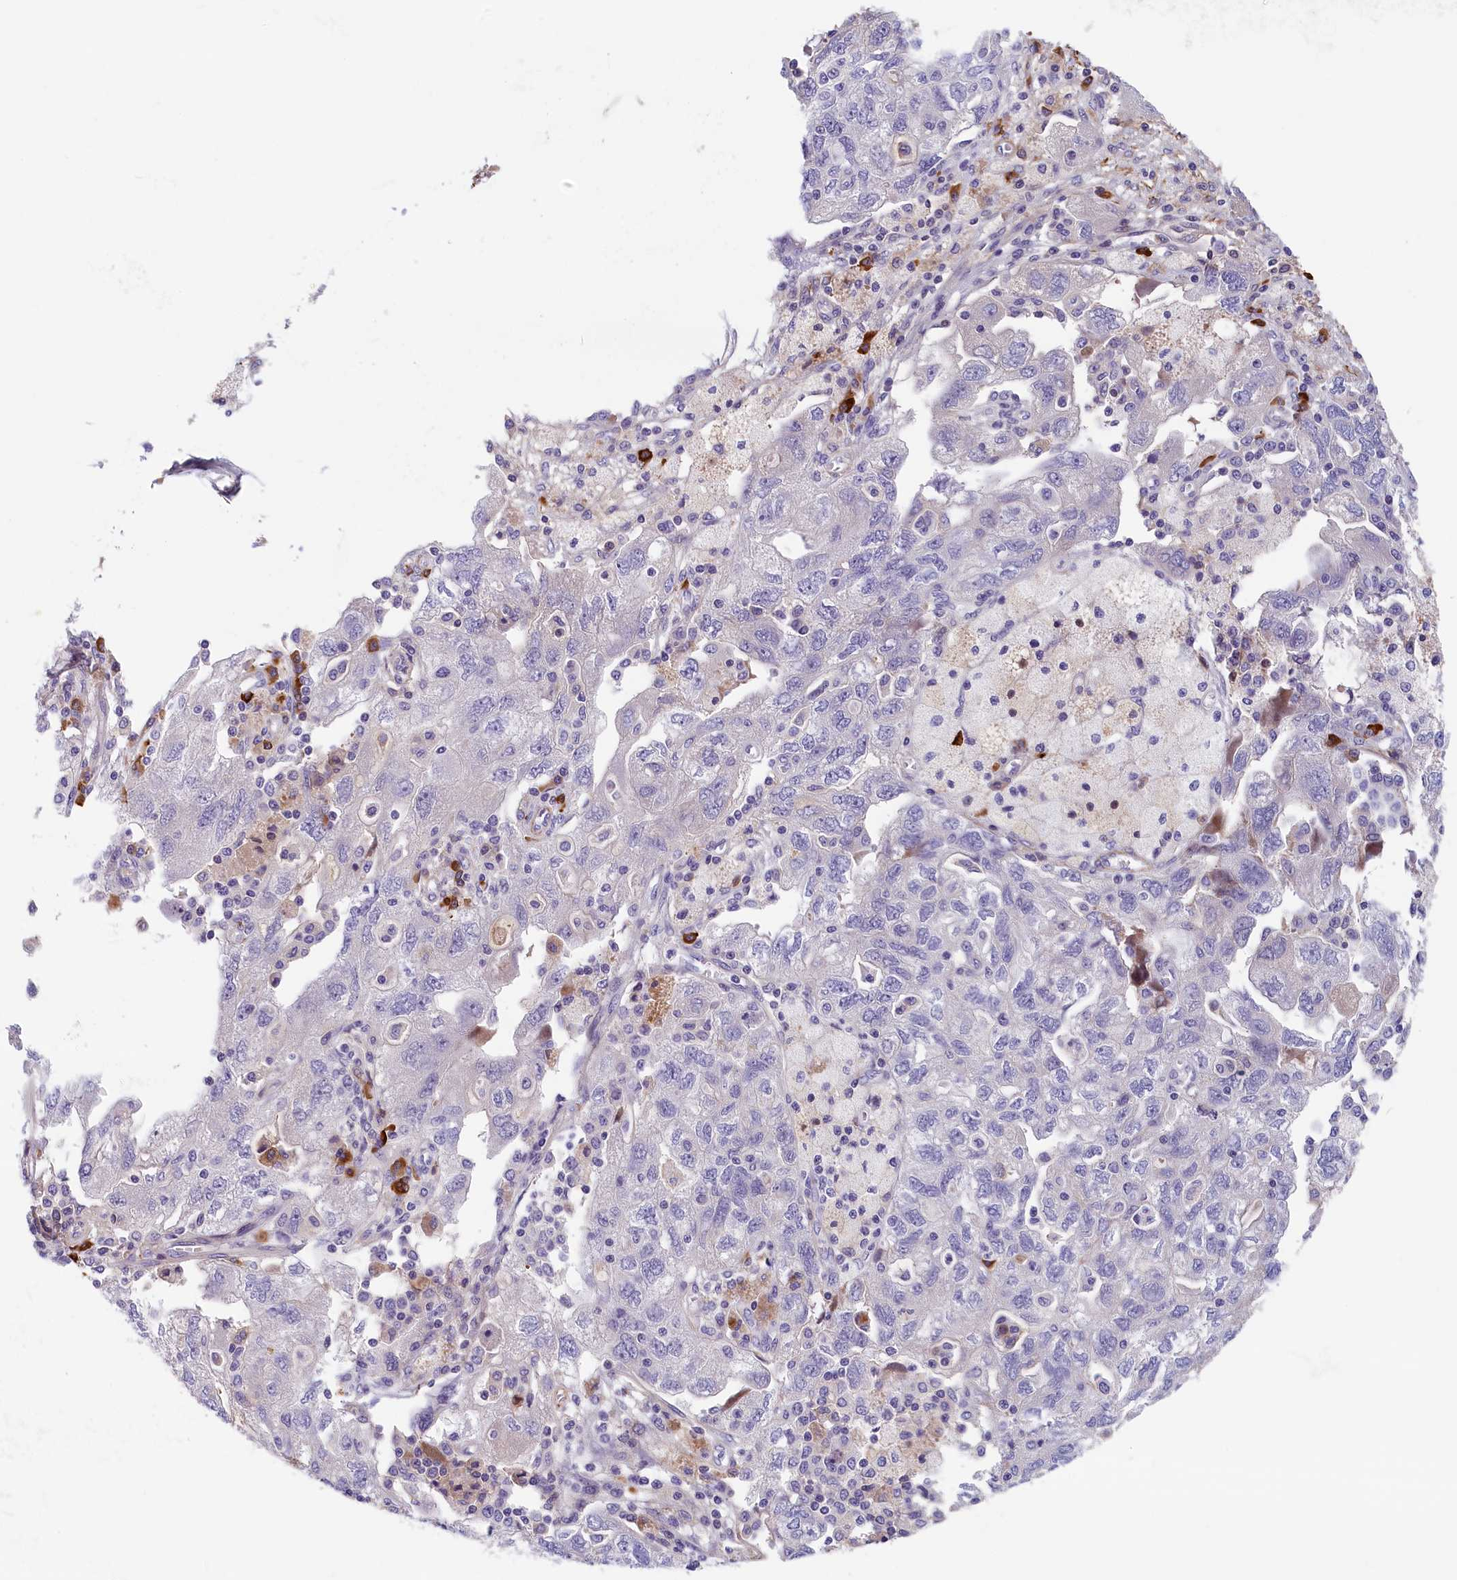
{"staining": {"intensity": "negative", "quantity": "none", "location": "none"}, "tissue": "ovarian cancer", "cell_type": "Tumor cells", "image_type": "cancer", "snomed": [{"axis": "morphology", "description": "Carcinoma, NOS"}, {"axis": "morphology", "description": "Cystadenocarcinoma, serous, NOS"}, {"axis": "topography", "description": "Ovary"}], "caption": "Tumor cells show no significant staining in ovarian cancer (carcinoma). The staining was performed using DAB (3,3'-diaminobenzidine) to visualize the protein expression in brown, while the nuclei were stained in blue with hematoxylin (Magnification: 20x).", "gene": "BCL2L13", "patient": {"sex": "female", "age": 69}}